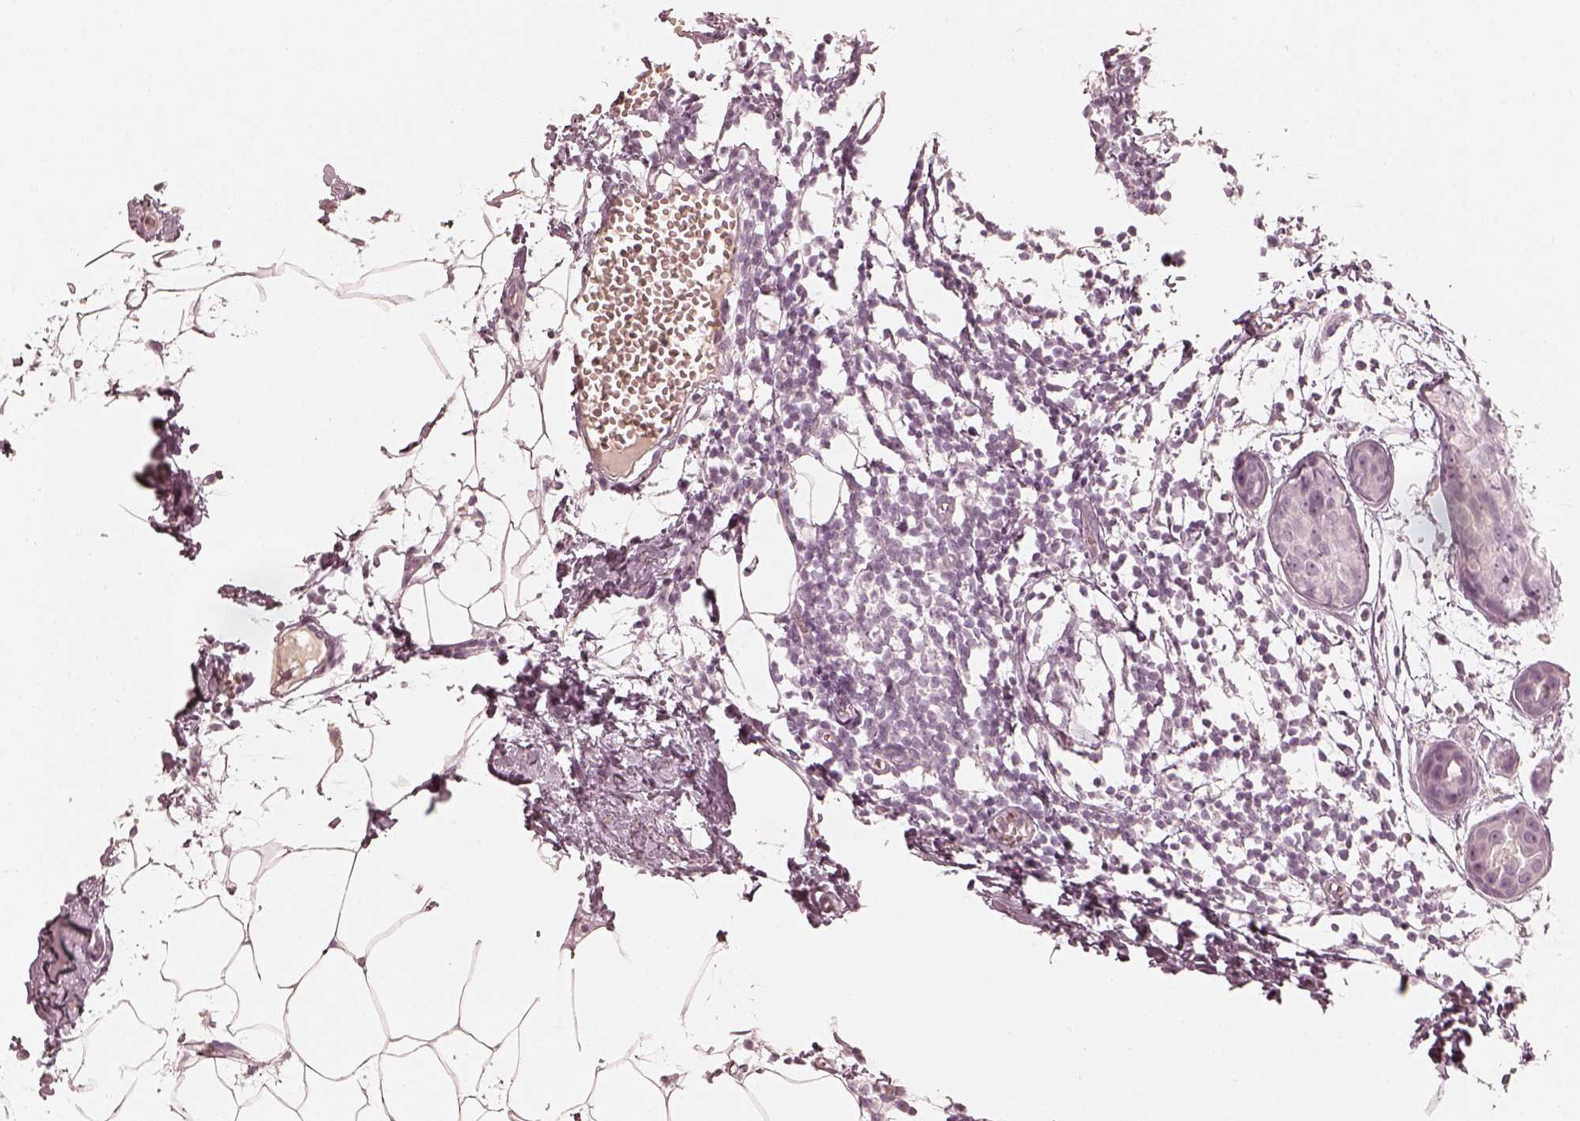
{"staining": {"intensity": "negative", "quantity": "none", "location": "none"}, "tissue": "breast cancer", "cell_type": "Tumor cells", "image_type": "cancer", "snomed": [{"axis": "morphology", "description": "Duct carcinoma"}, {"axis": "topography", "description": "Breast"}], "caption": "Tumor cells are negative for protein expression in human infiltrating ductal carcinoma (breast).", "gene": "KRT82", "patient": {"sex": "female", "age": 38}}